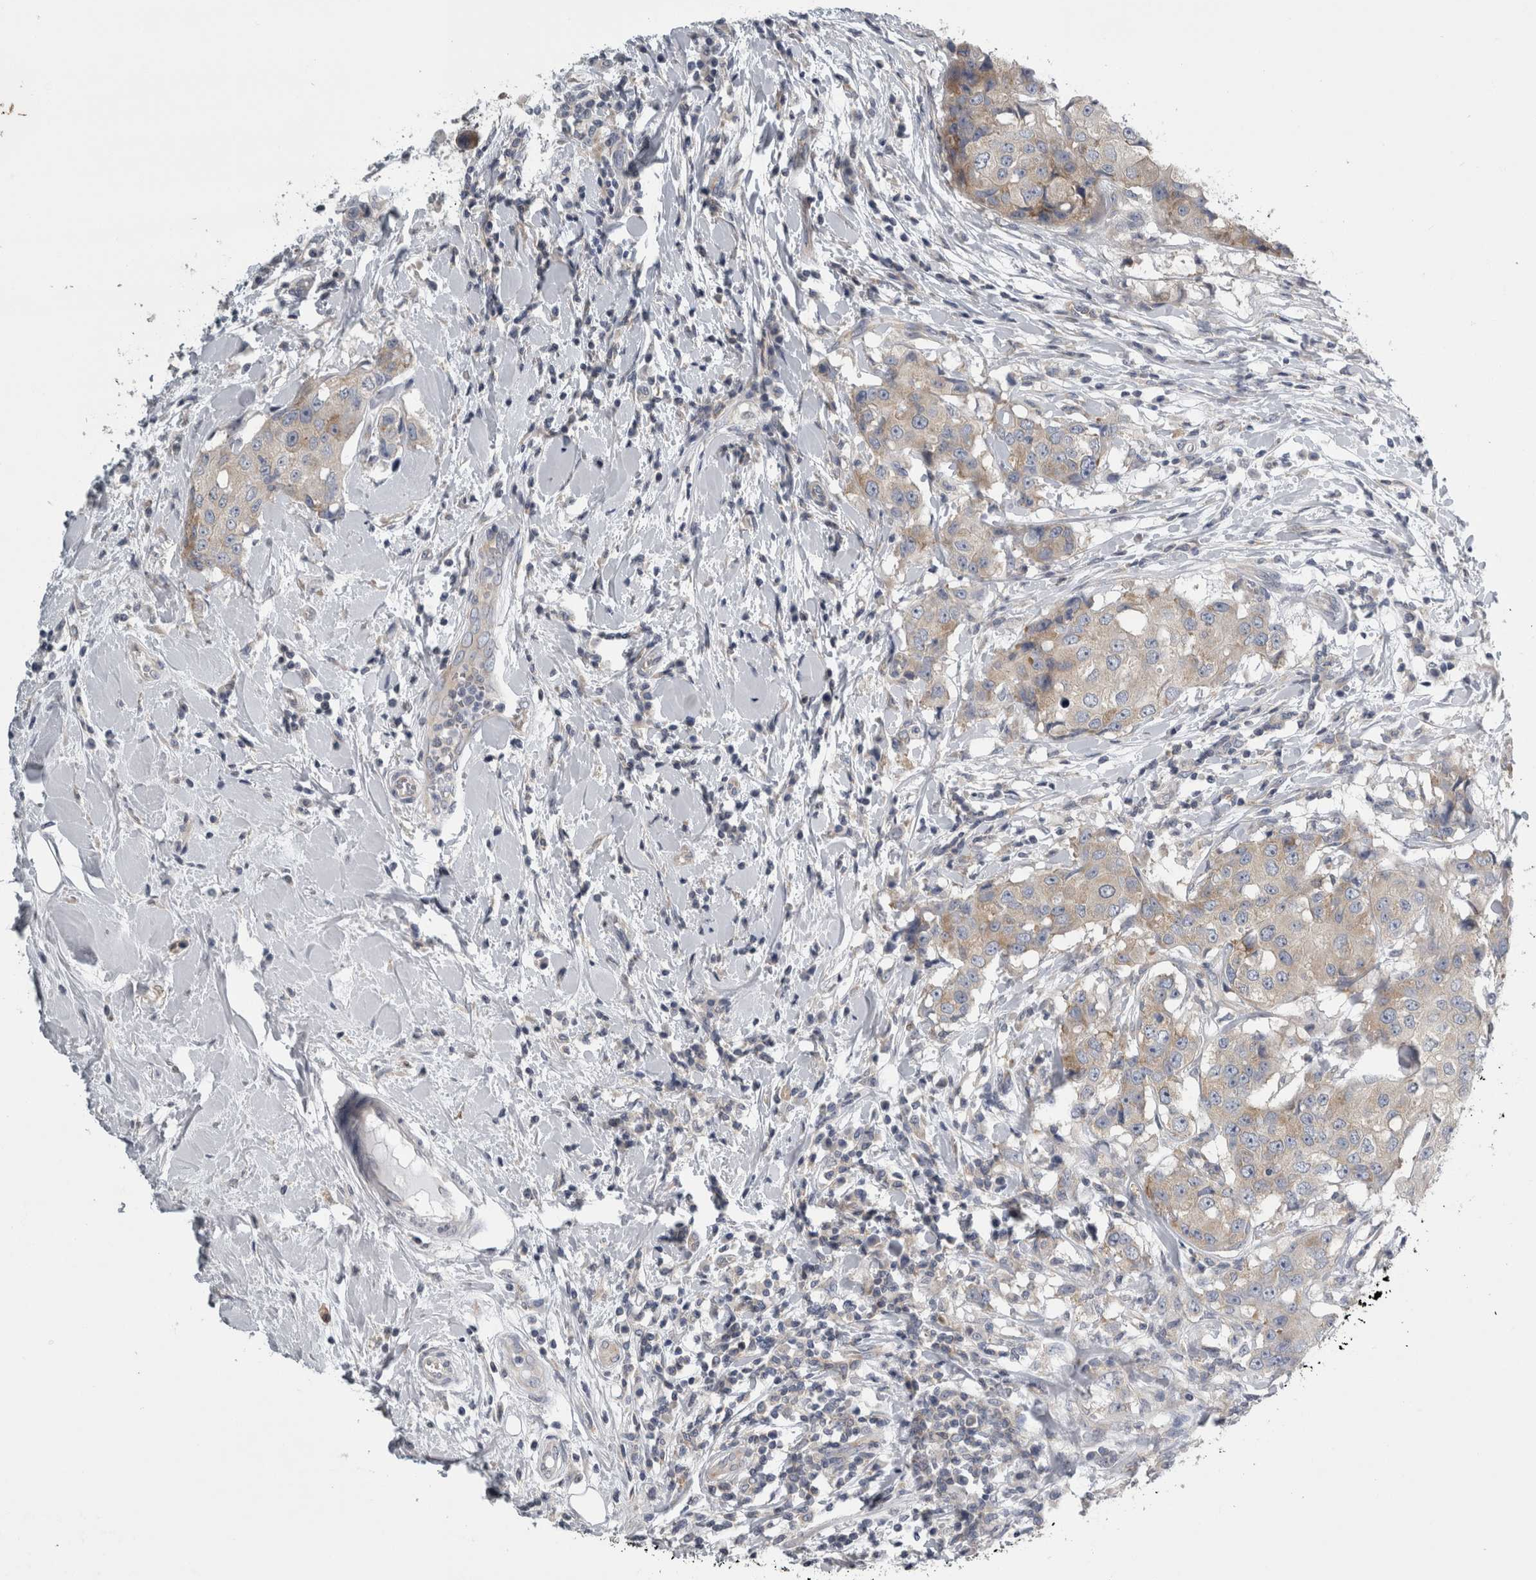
{"staining": {"intensity": "weak", "quantity": "25%-75%", "location": "cytoplasmic/membranous"}, "tissue": "breast cancer", "cell_type": "Tumor cells", "image_type": "cancer", "snomed": [{"axis": "morphology", "description": "Duct carcinoma"}, {"axis": "topography", "description": "Breast"}], "caption": "Breast cancer (infiltrating ductal carcinoma) stained with IHC displays weak cytoplasmic/membranous expression in about 25%-75% of tumor cells.", "gene": "PRRC2C", "patient": {"sex": "female", "age": 27}}